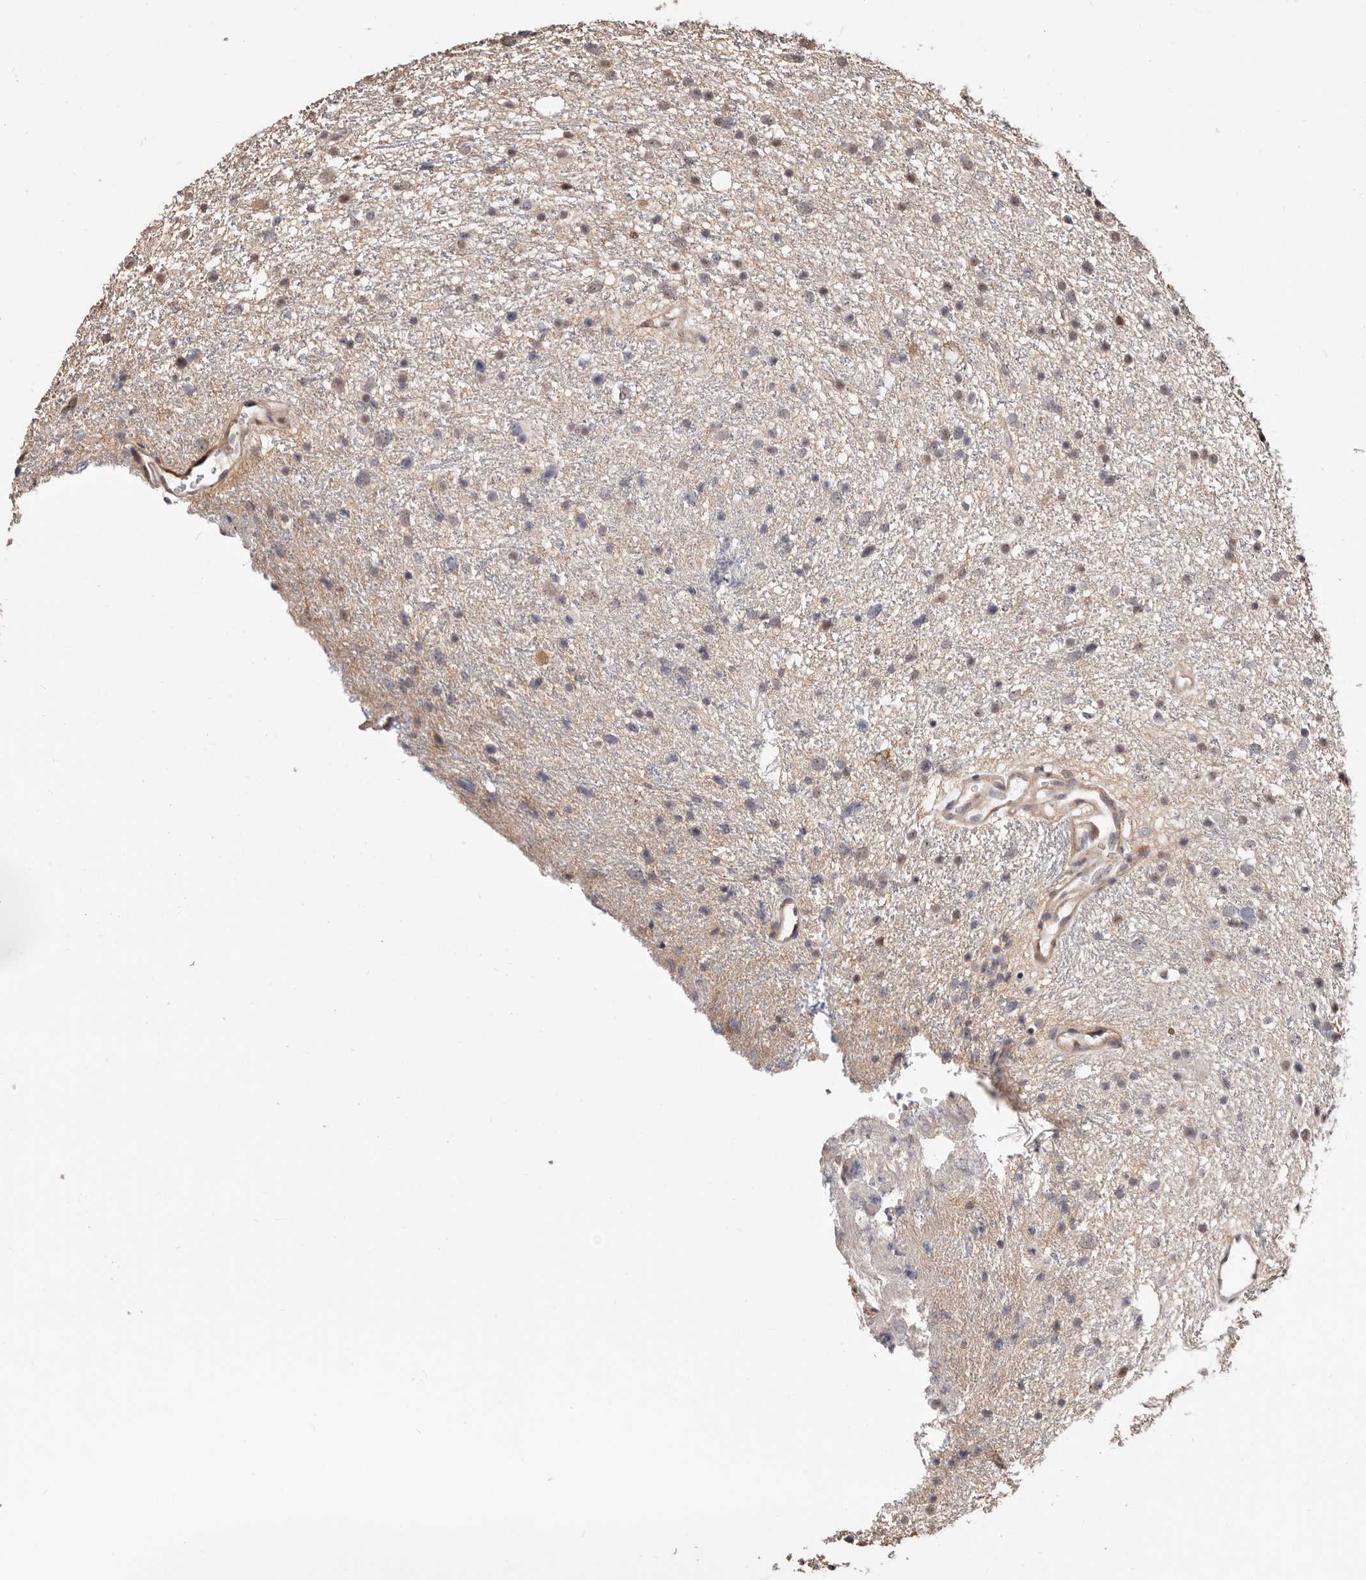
{"staining": {"intensity": "negative", "quantity": "none", "location": "none"}, "tissue": "glioma", "cell_type": "Tumor cells", "image_type": "cancer", "snomed": [{"axis": "morphology", "description": "Glioma, malignant, Low grade"}, {"axis": "topography", "description": "Cerebral cortex"}], "caption": "IHC histopathology image of neoplastic tissue: human glioma stained with DAB (3,3'-diaminobenzidine) exhibits no significant protein staining in tumor cells.", "gene": "TRIP13", "patient": {"sex": "female", "age": 39}}